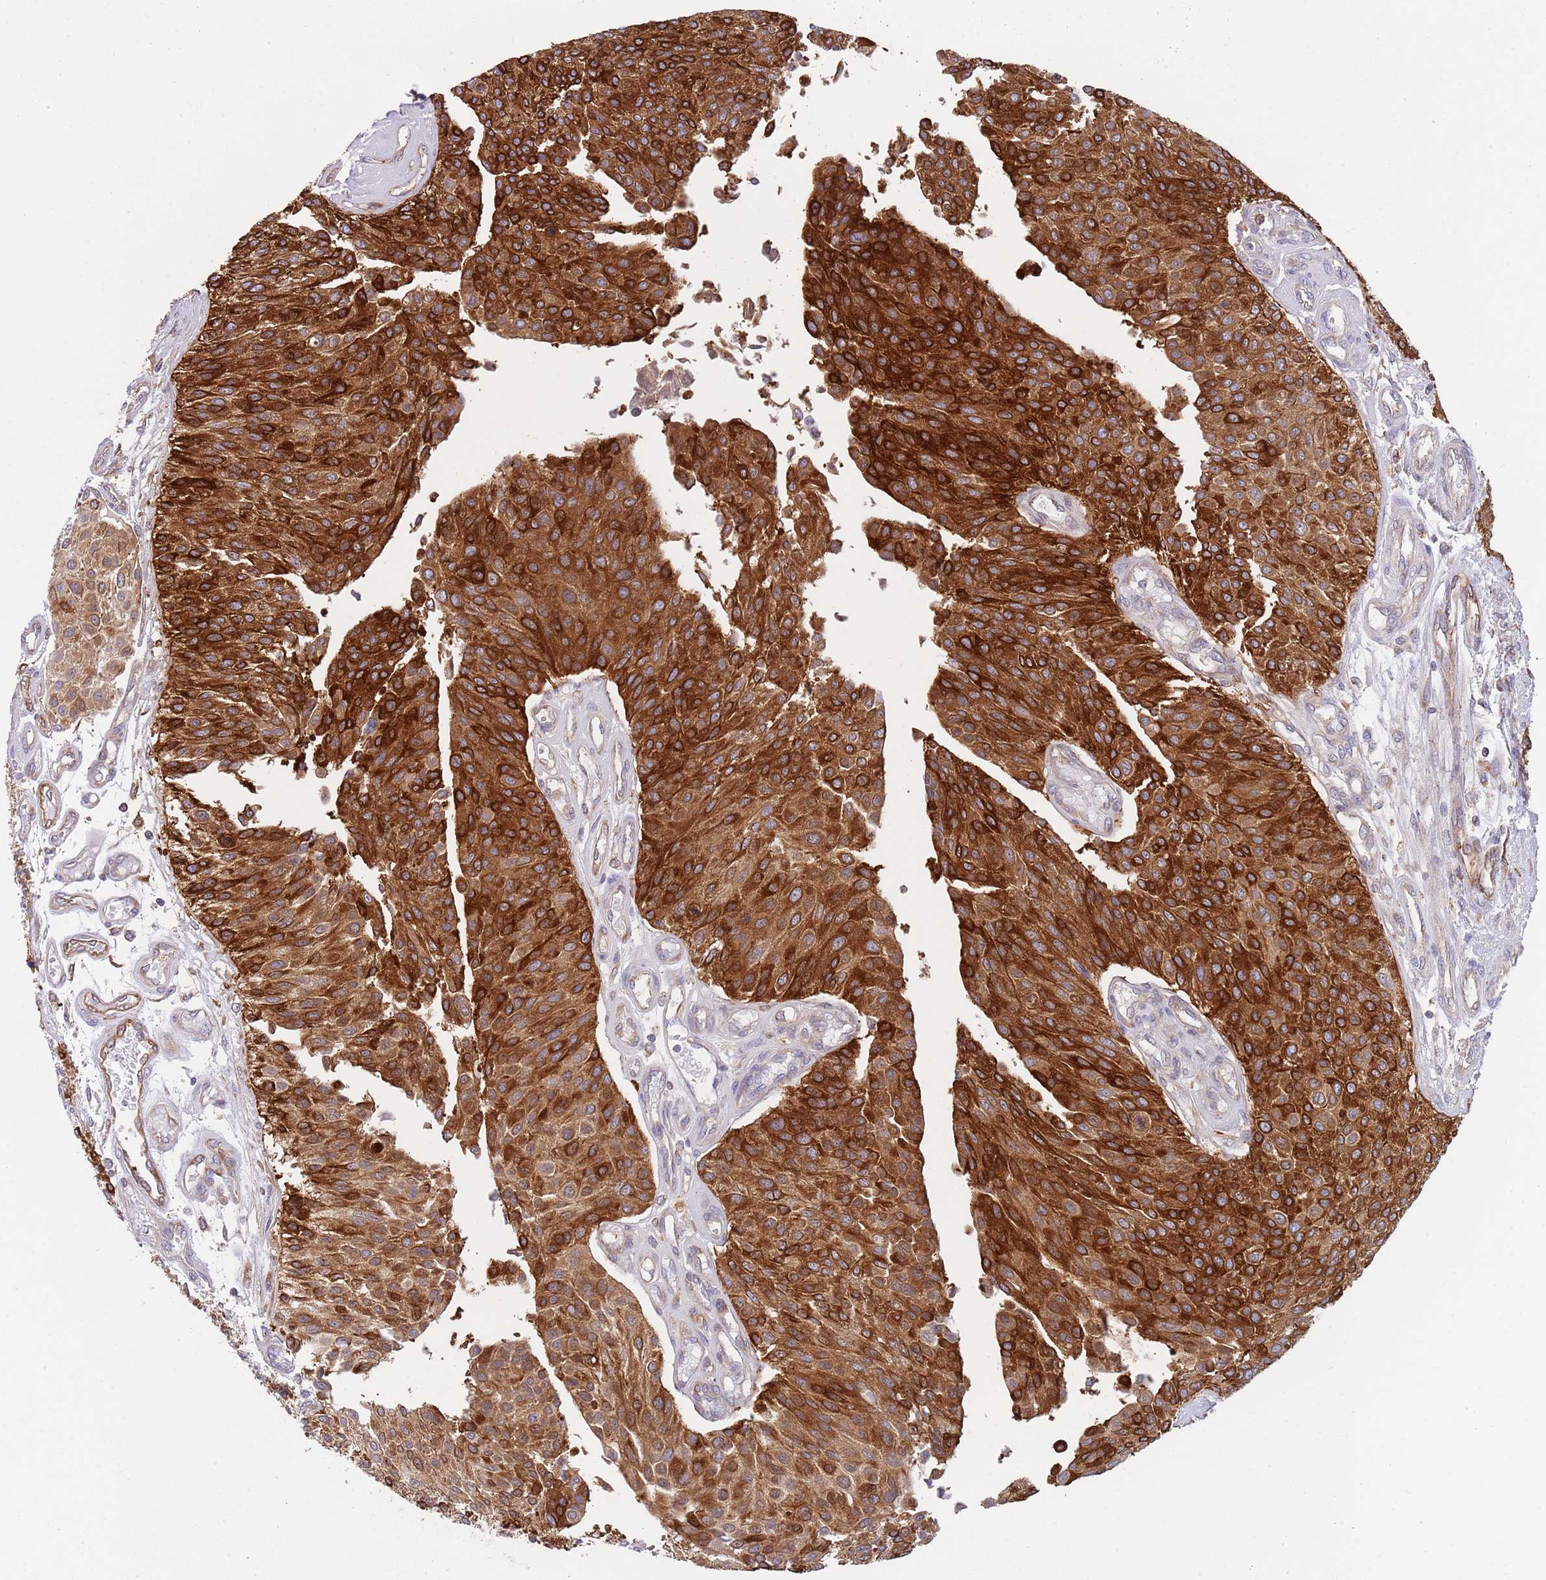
{"staining": {"intensity": "strong", "quantity": ">75%", "location": "cytoplasmic/membranous"}, "tissue": "urothelial cancer", "cell_type": "Tumor cells", "image_type": "cancer", "snomed": [{"axis": "morphology", "description": "Urothelial carcinoma, NOS"}, {"axis": "topography", "description": "Urinary bladder"}], "caption": "A high-resolution micrograph shows immunohistochemistry staining of transitional cell carcinoma, which shows strong cytoplasmic/membranous positivity in approximately >75% of tumor cells.", "gene": "ZMYM5", "patient": {"sex": "male", "age": 55}}